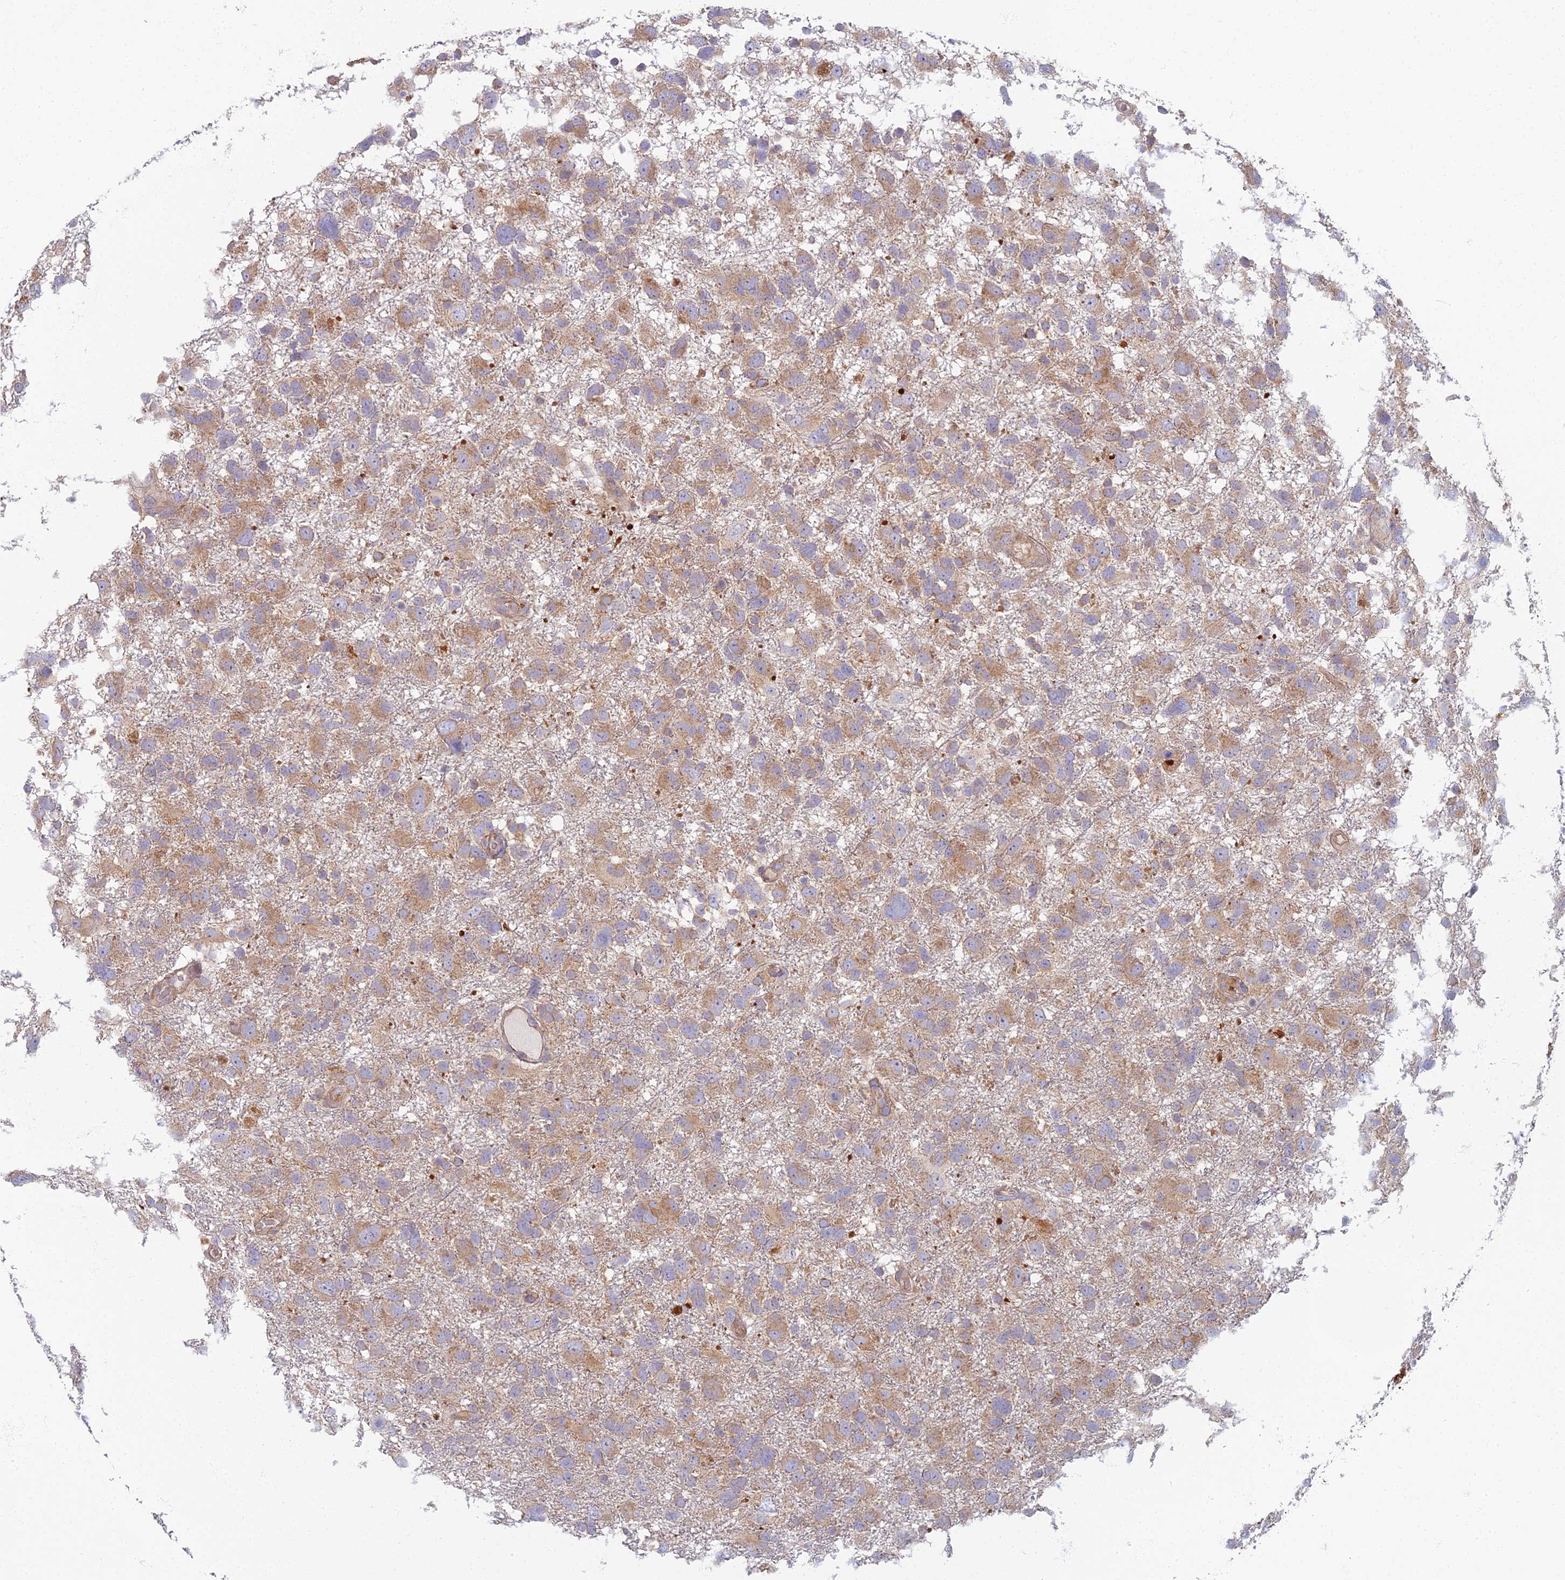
{"staining": {"intensity": "moderate", "quantity": "25%-75%", "location": "cytoplasmic/membranous"}, "tissue": "glioma", "cell_type": "Tumor cells", "image_type": "cancer", "snomed": [{"axis": "morphology", "description": "Glioma, malignant, High grade"}, {"axis": "topography", "description": "Brain"}], "caption": "Immunohistochemical staining of glioma reveals medium levels of moderate cytoplasmic/membranous staining in about 25%-75% of tumor cells. Nuclei are stained in blue.", "gene": "PROX2", "patient": {"sex": "male", "age": 61}}